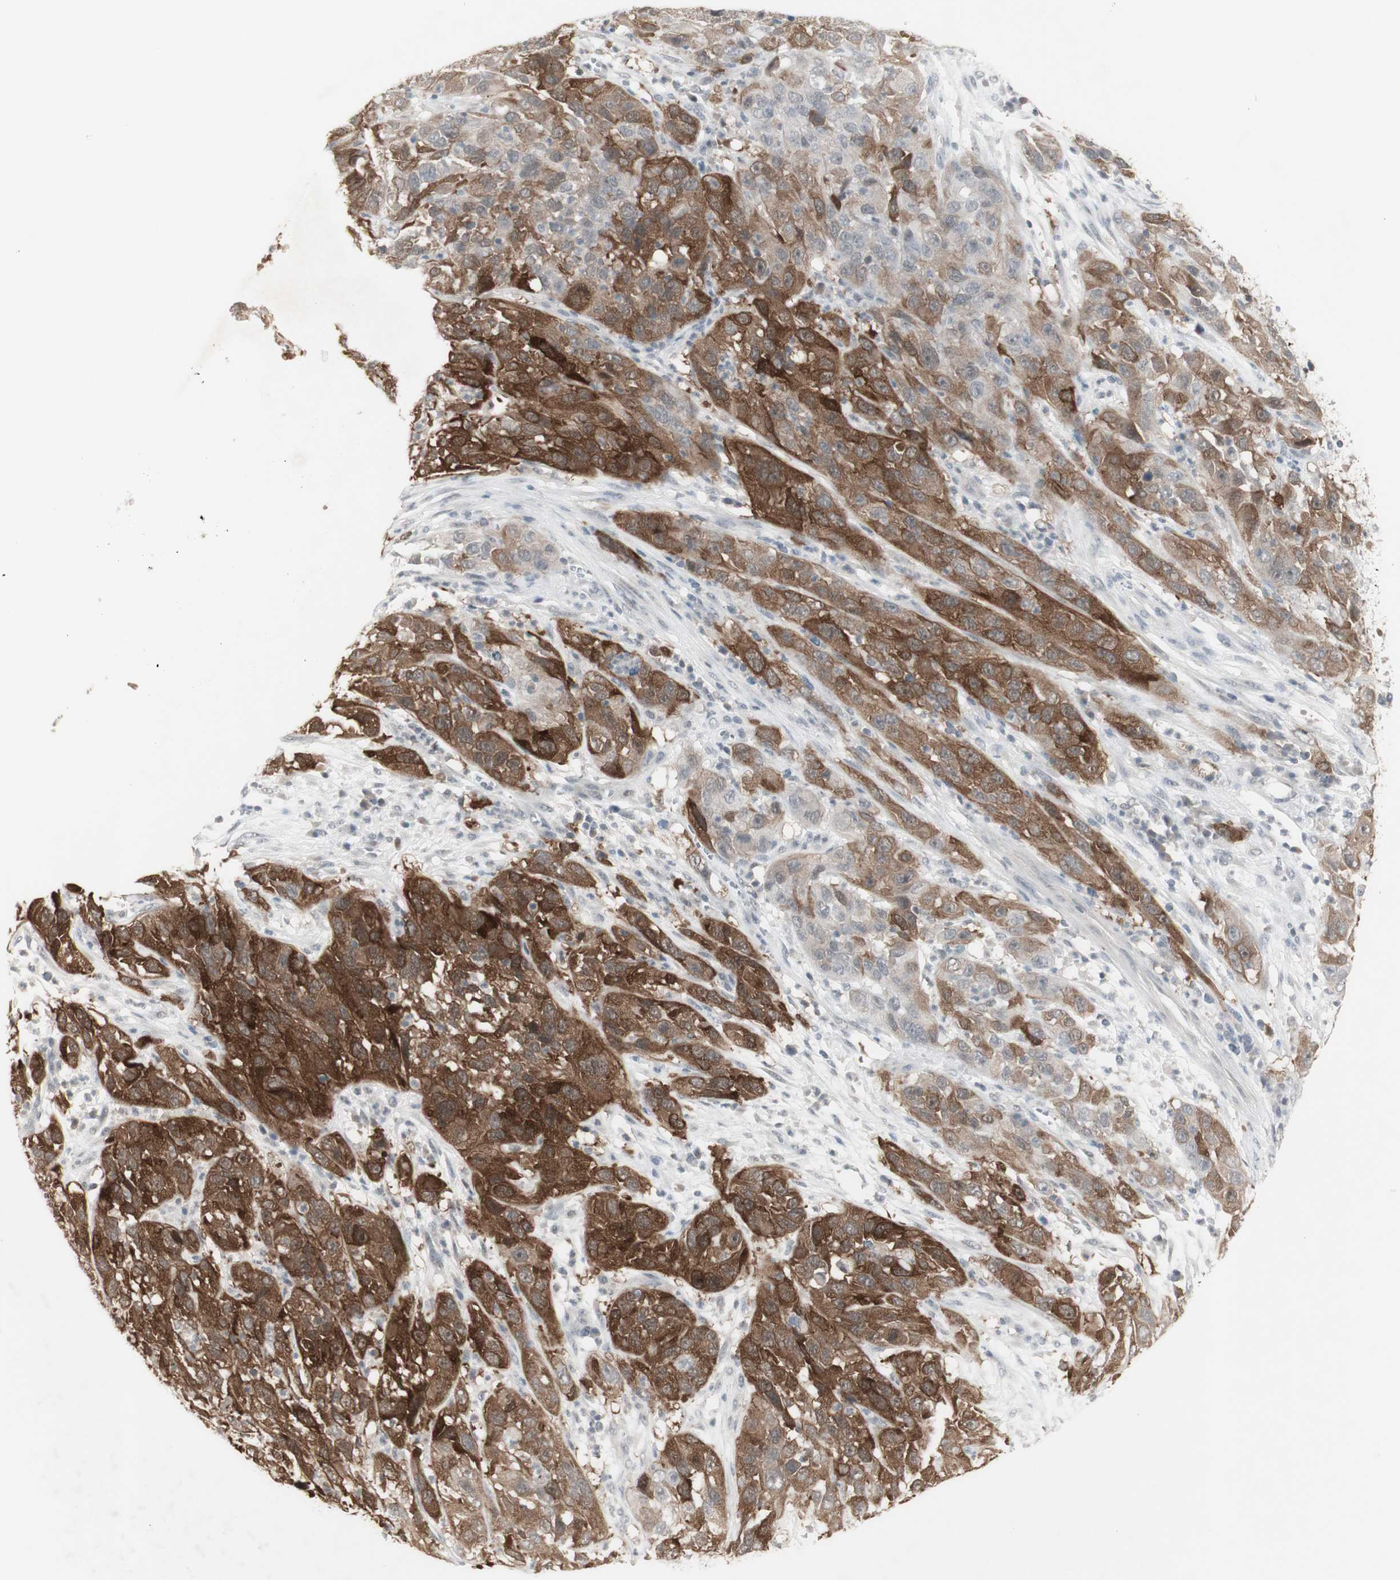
{"staining": {"intensity": "moderate", "quantity": ">75%", "location": "cytoplasmic/membranous"}, "tissue": "cervical cancer", "cell_type": "Tumor cells", "image_type": "cancer", "snomed": [{"axis": "morphology", "description": "Squamous cell carcinoma, NOS"}, {"axis": "topography", "description": "Cervix"}], "caption": "IHC of cervical squamous cell carcinoma shows medium levels of moderate cytoplasmic/membranous staining in approximately >75% of tumor cells. (DAB (3,3'-diaminobenzidine) IHC, brown staining for protein, blue staining for nuclei).", "gene": "C1orf116", "patient": {"sex": "female", "age": 32}}